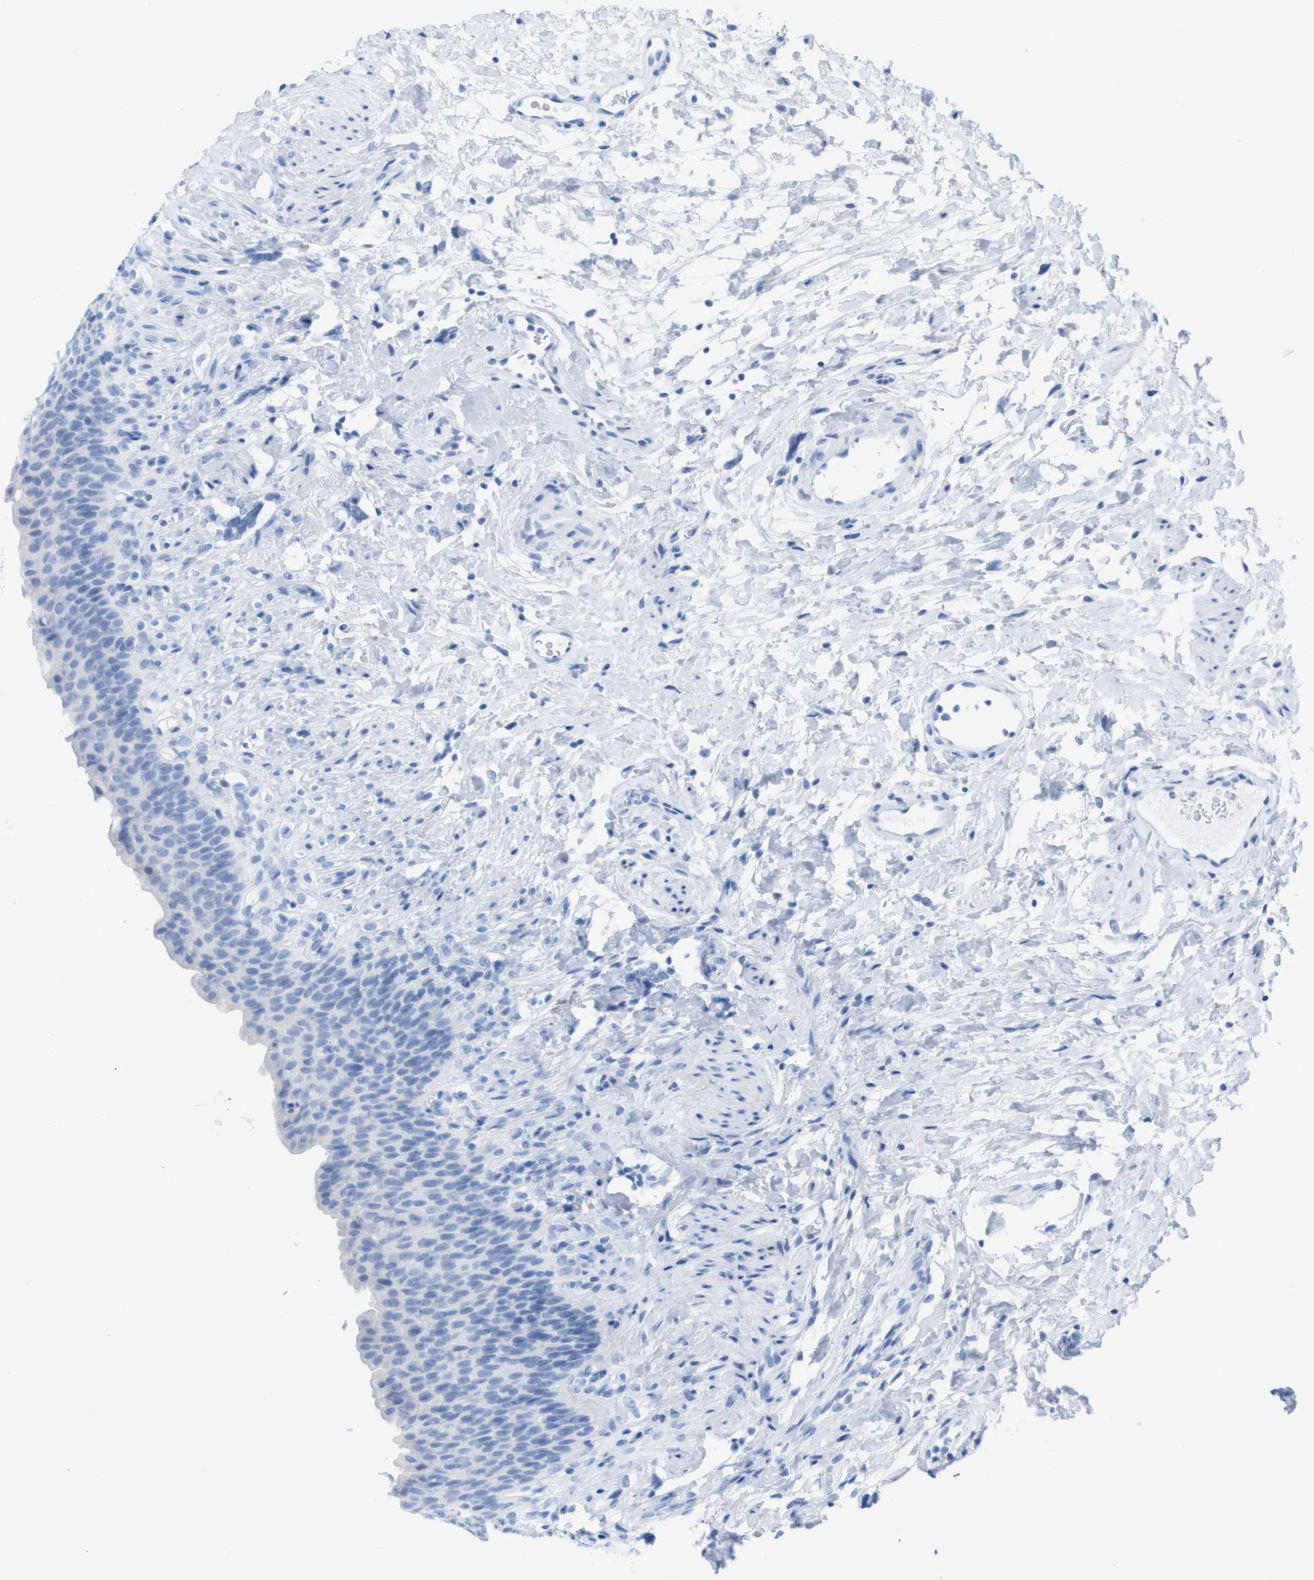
{"staining": {"intensity": "negative", "quantity": "none", "location": "none"}, "tissue": "urinary bladder", "cell_type": "Urothelial cells", "image_type": "normal", "snomed": [{"axis": "morphology", "description": "Normal tissue, NOS"}, {"axis": "topography", "description": "Urinary bladder"}], "caption": "Urothelial cells show no significant expression in benign urinary bladder. The staining was performed using DAB (3,3'-diaminobenzidine) to visualize the protein expression in brown, while the nuclei were stained in blue with hematoxylin (Magnification: 20x).", "gene": "KCNA3", "patient": {"sex": "female", "age": 79}}